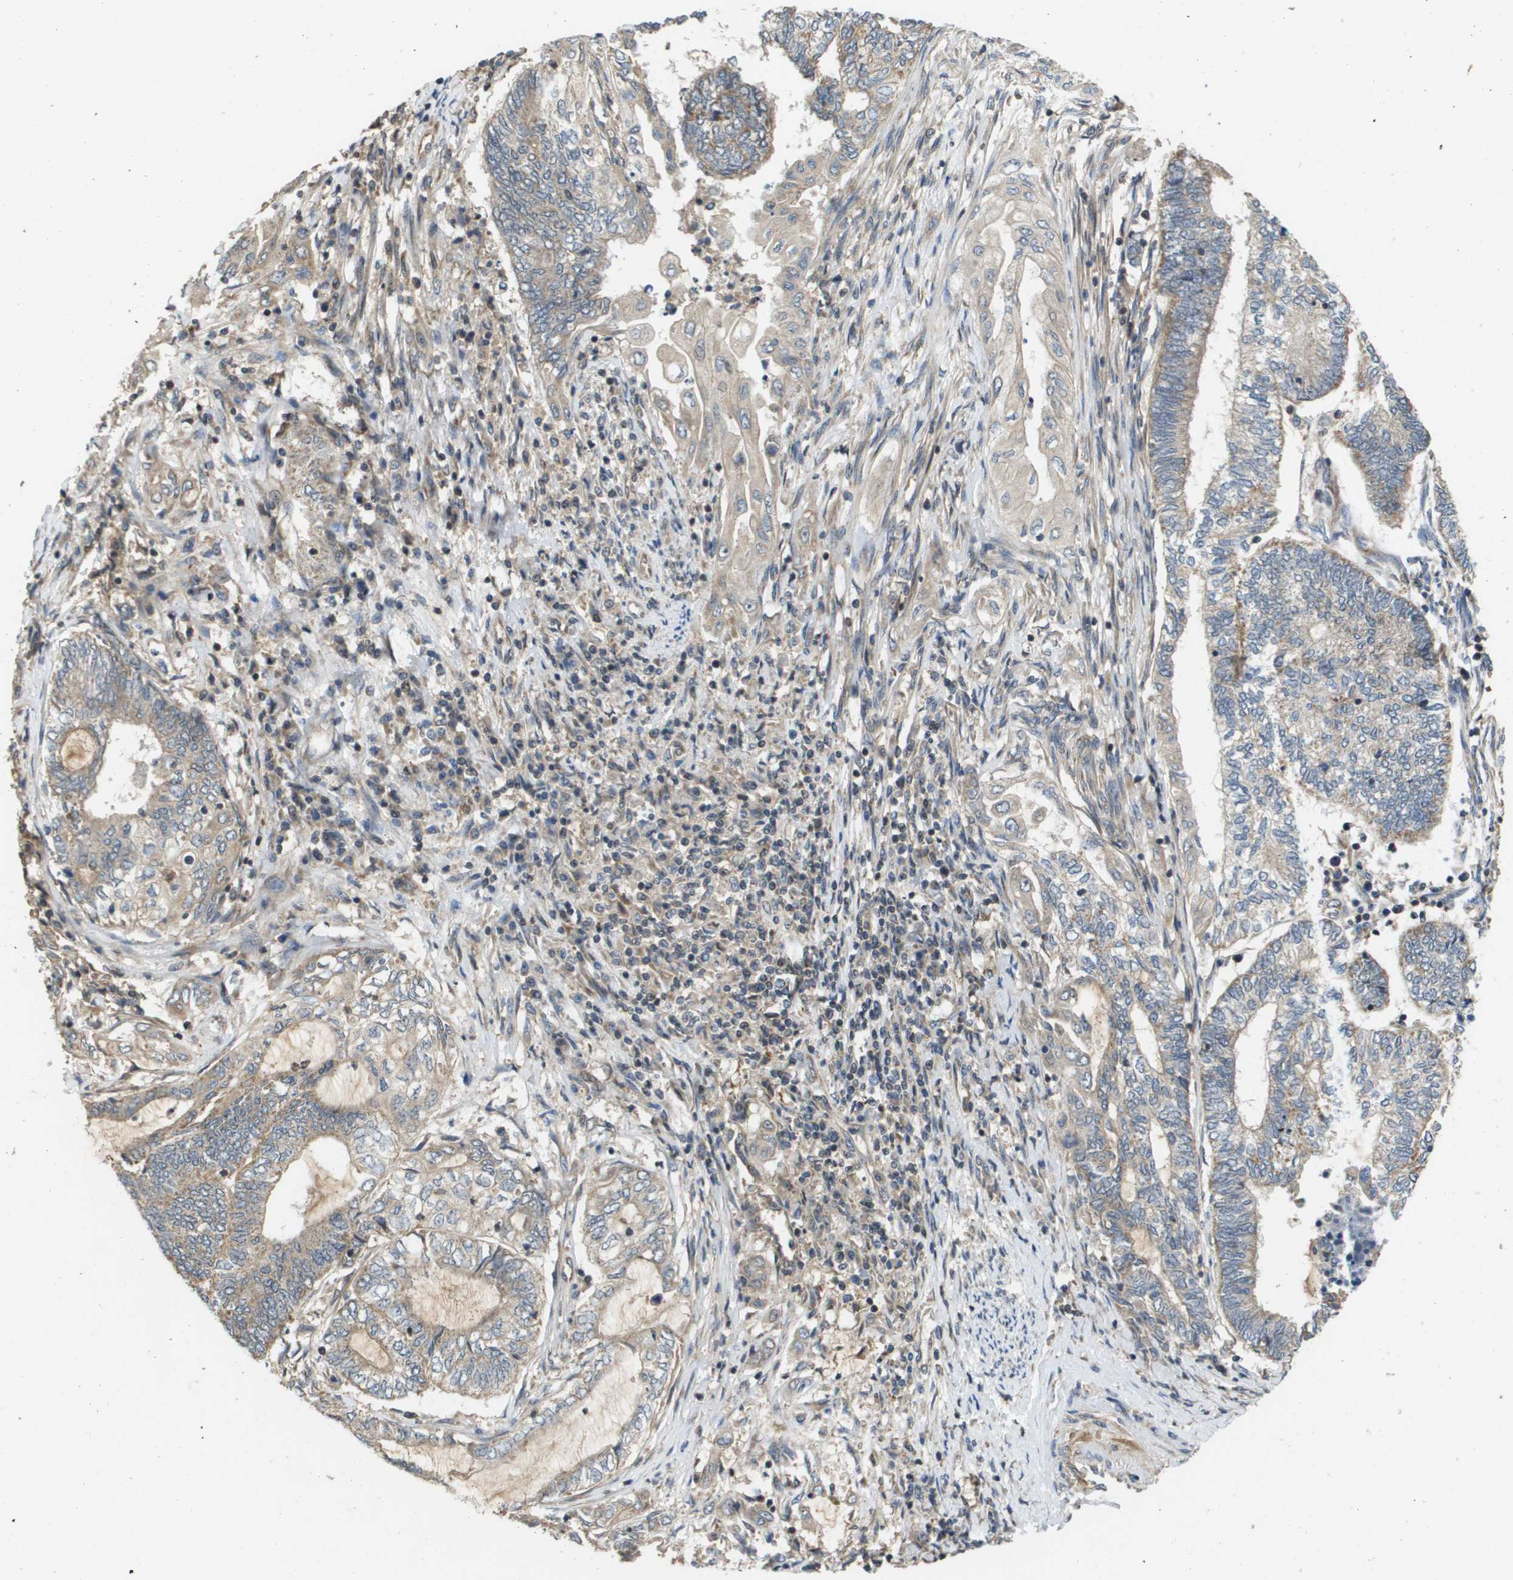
{"staining": {"intensity": "weak", "quantity": ">75%", "location": "cytoplasmic/membranous"}, "tissue": "endometrial cancer", "cell_type": "Tumor cells", "image_type": "cancer", "snomed": [{"axis": "morphology", "description": "Adenocarcinoma, NOS"}, {"axis": "topography", "description": "Uterus"}, {"axis": "topography", "description": "Endometrium"}], "caption": "Weak cytoplasmic/membranous positivity for a protein is present in approximately >75% of tumor cells of endometrial cancer using immunohistochemistry (IHC).", "gene": "RBM38", "patient": {"sex": "female", "age": 70}}